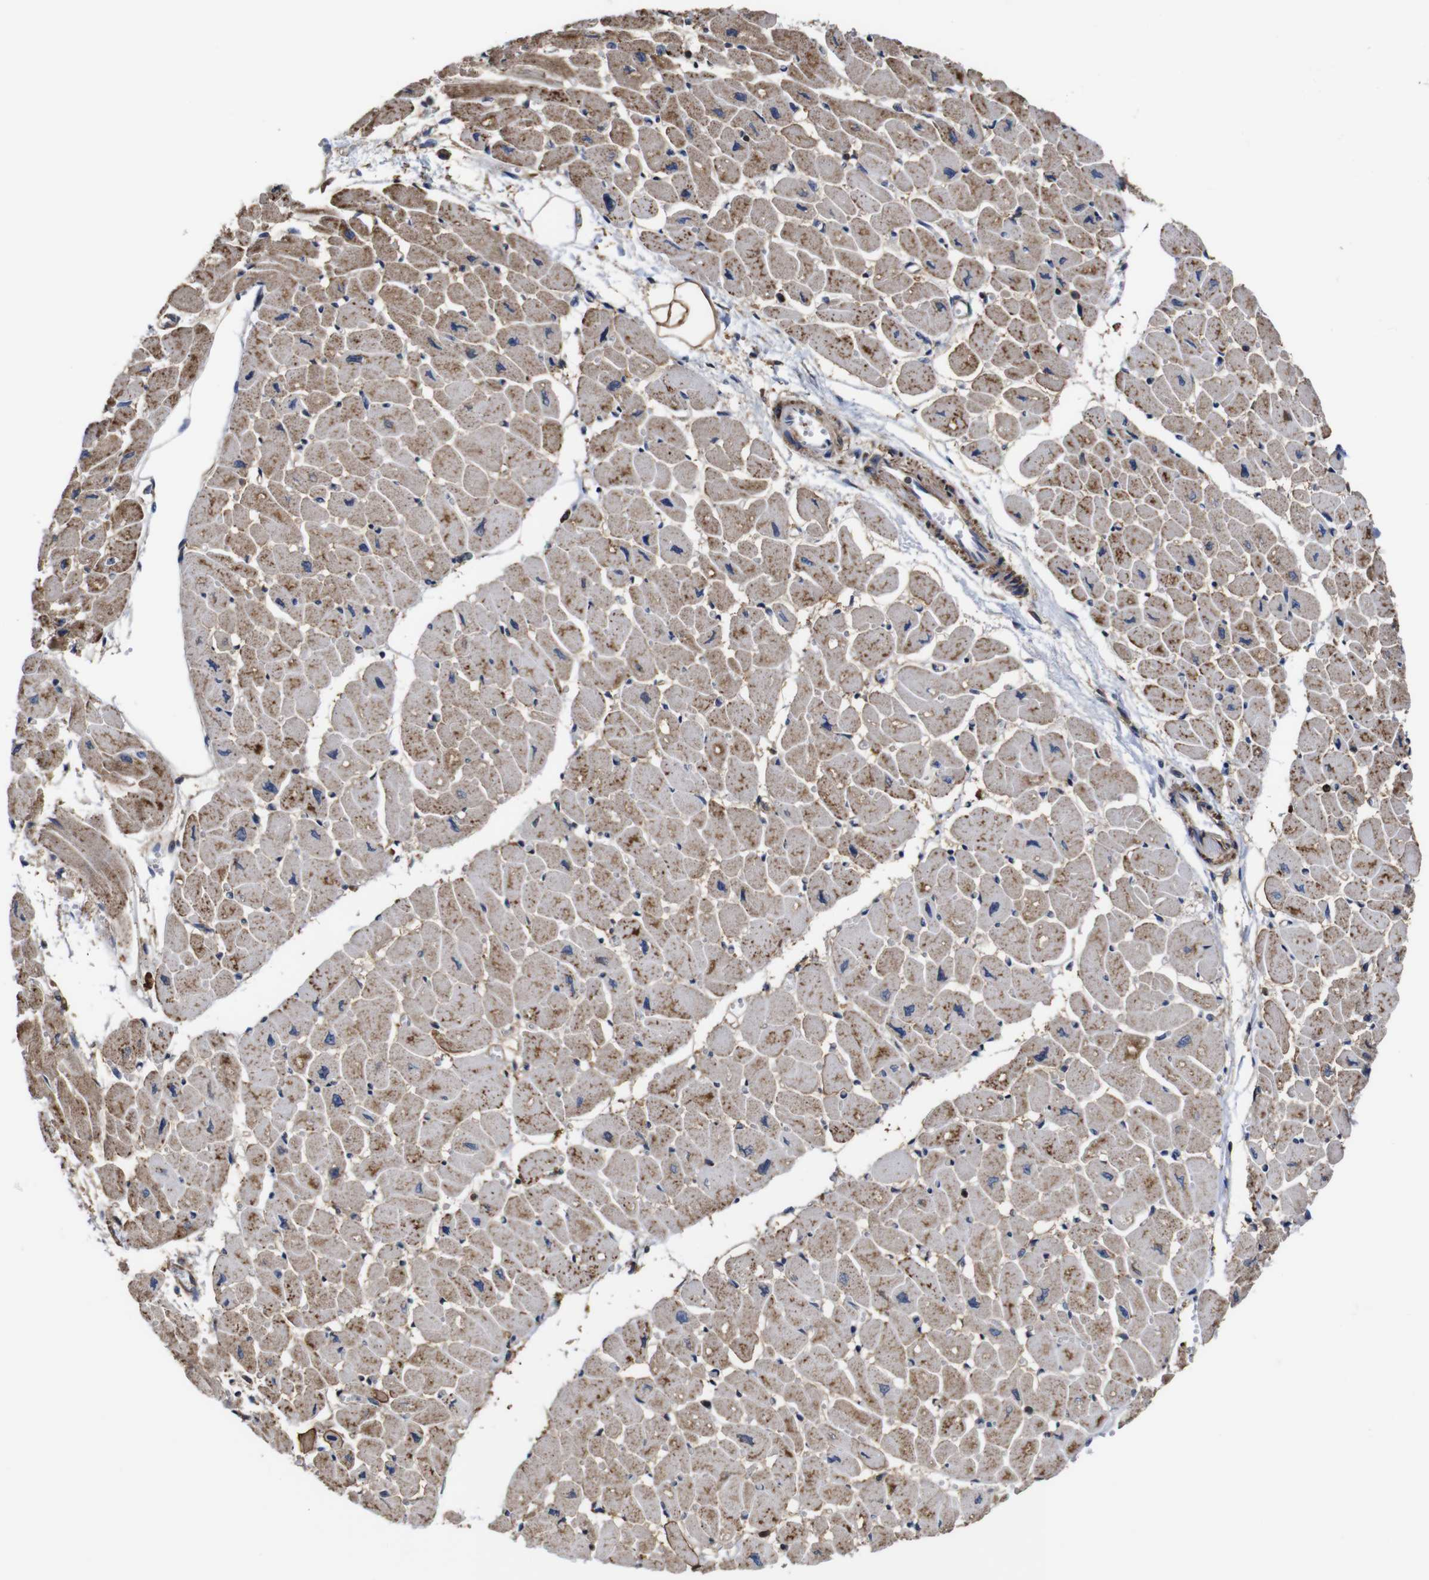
{"staining": {"intensity": "moderate", "quantity": ">75%", "location": "cytoplasmic/membranous"}, "tissue": "heart muscle", "cell_type": "Cardiomyocytes", "image_type": "normal", "snomed": [{"axis": "morphology", "description": "Normal tissue, NOS"}, {"axis": "topography", "description": "Heart"}], "caption": "Immunohistochemistry (IHC) histopathology image of unremarkable heart muscle: heart muscle stained using IHC shows medium levels of moderate protein expression localized specifically in the cytoplasmic/membranous of cardiomyocytes, appearing as a cytoplasmic/membranous brown color.", "gene": "PI4KA", "patient": {"sex": "female", "age": 54}}